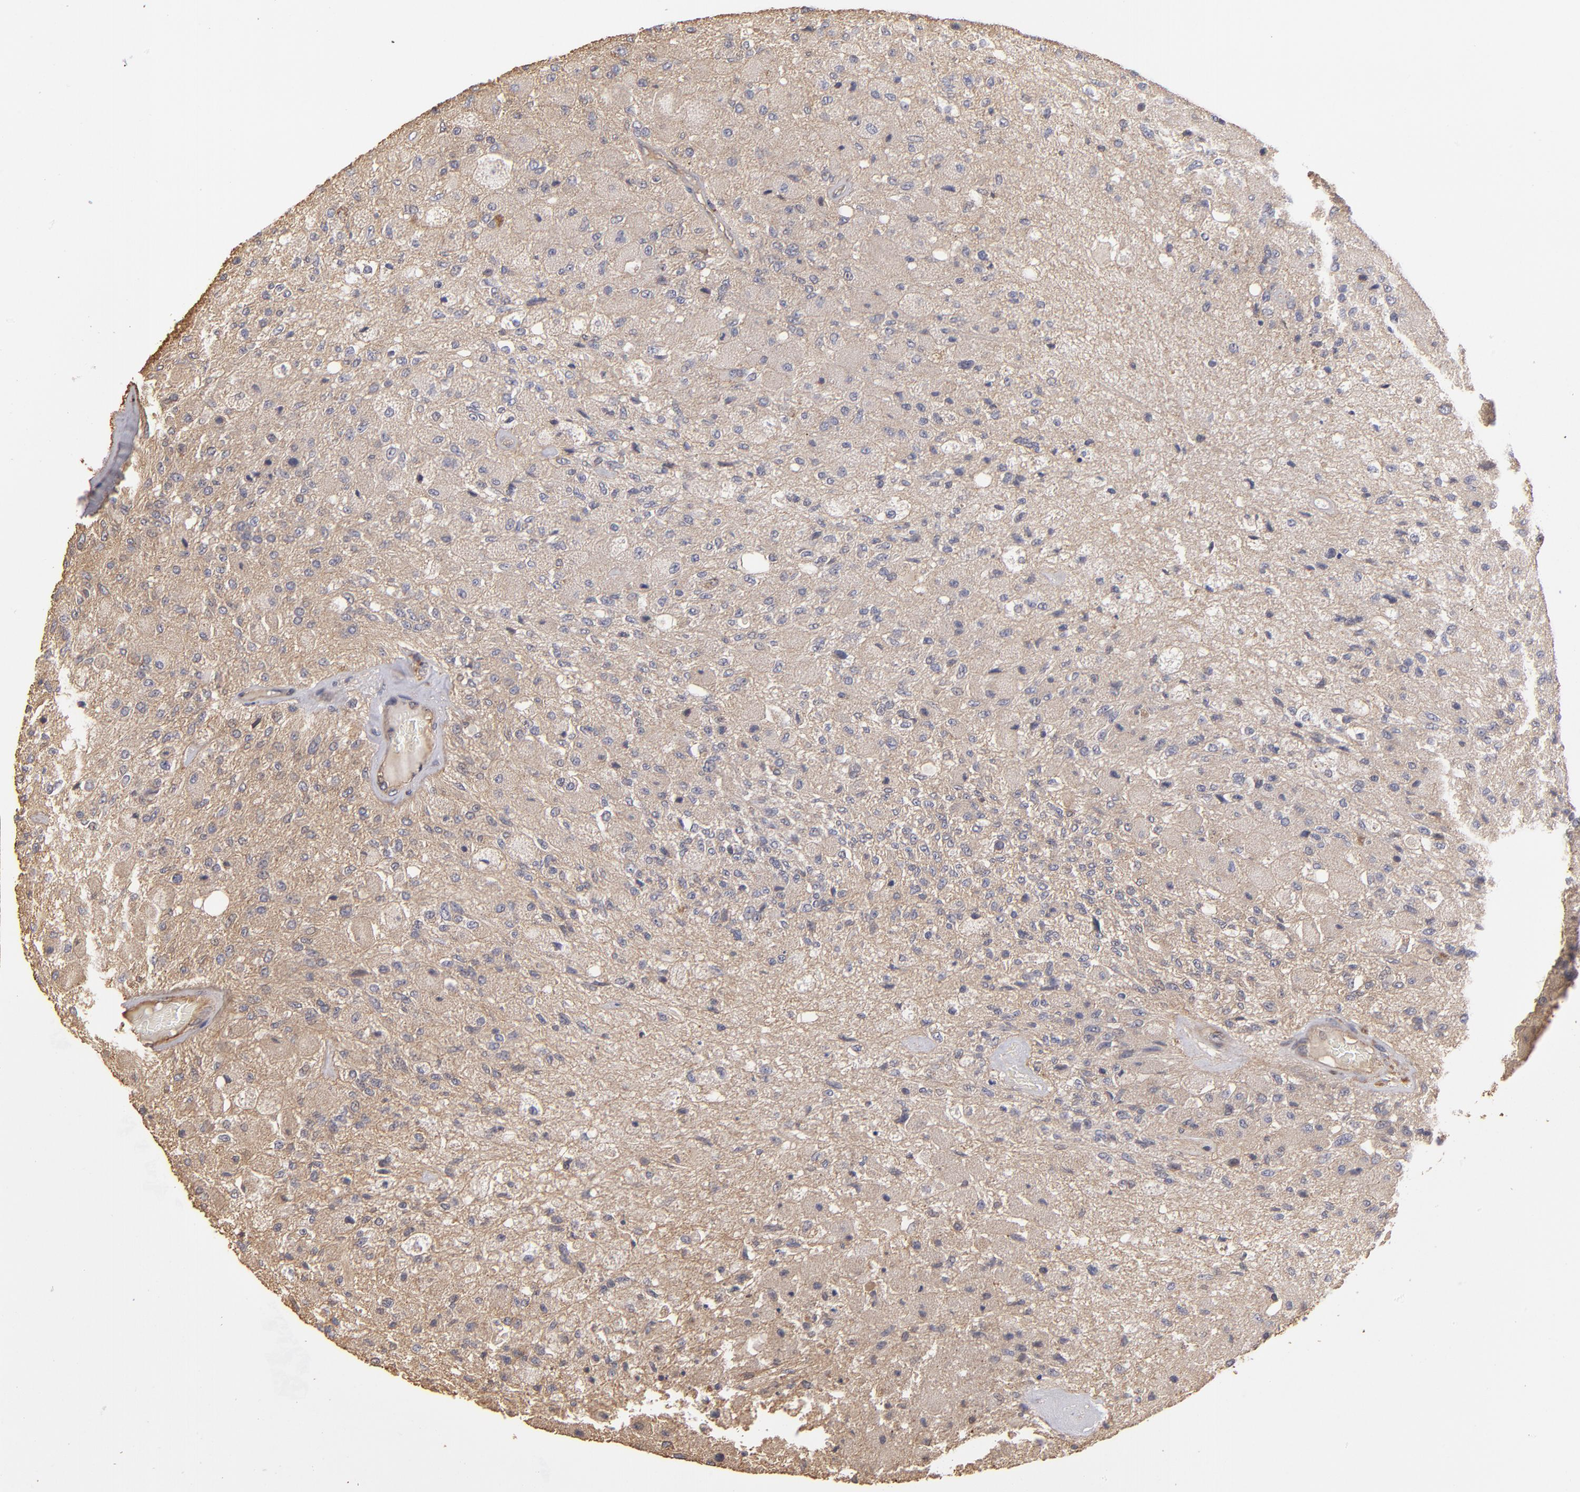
{"staining": {"intensity": "negative", "quantity": "none", "location": "none"}, "tissue": "glioma", "cell_type": "Tumor cells", "image_type": "cancer", "snomed": [{"axis": "morphology", "description": "Normal tissue, NOS"}, {"axis": "morphology", "description": "Glioma, malignant, High grade"}, {"axis": "topography", "description": "Cerebral cortex"}], "caption": "Immunohistochemistry photomicrograph of human glioma stained for a protein (brown), which shows no expression in tumor cells. (Brightfield microscopy of DAB (3,3'-diaminobenzidine) IHC at high magnification).", "gene": "DMD", "patient": {"sex": "male", "age": 77}}